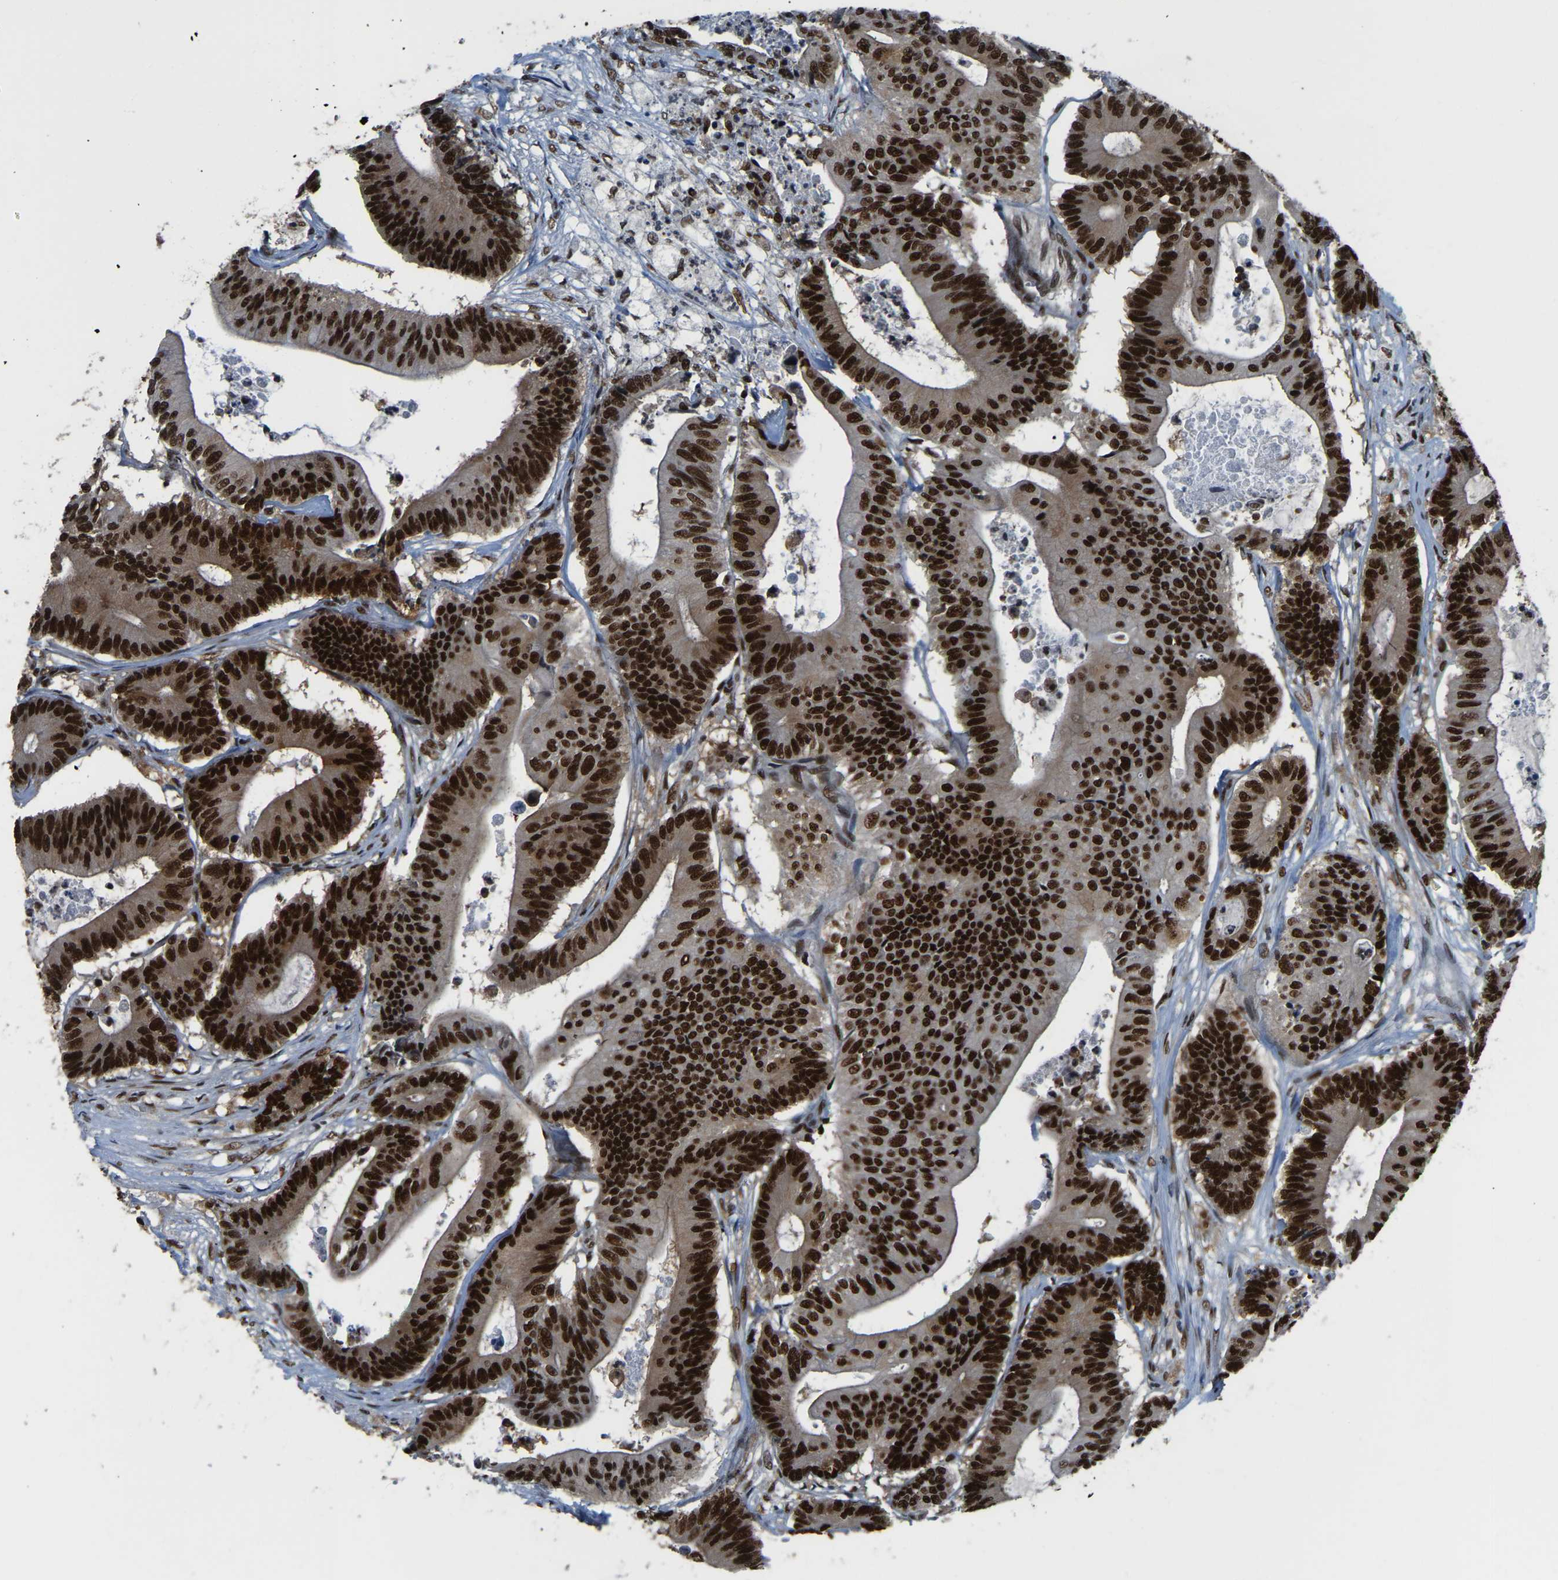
{"staining": {"intensity": "strong", "quantity": ">75%", "location": "nuclear"}, "tissue": "colorectal cancer", "cell_type": "Tumor cells", "image_type": "cancer", "snomed": [{"axis": "morphology", "description": "Adenocarcinoma, NOS"}, {"axis": "topography", "description": "Colon"}], "caption": "Immunohistochemistry staining of colorectal cancer (adenocarcinoma), which reveals high levels of strong nuclear expression in about >75% of tumor cells indicating strong nuclear protein positivity. The staining was performed using DAB (brown) for protein detection and nuclei were counterstained in hematoxylin (blue).", "gene": "TBL1XR1", "patient": {"sex": "female", "age": 84}}